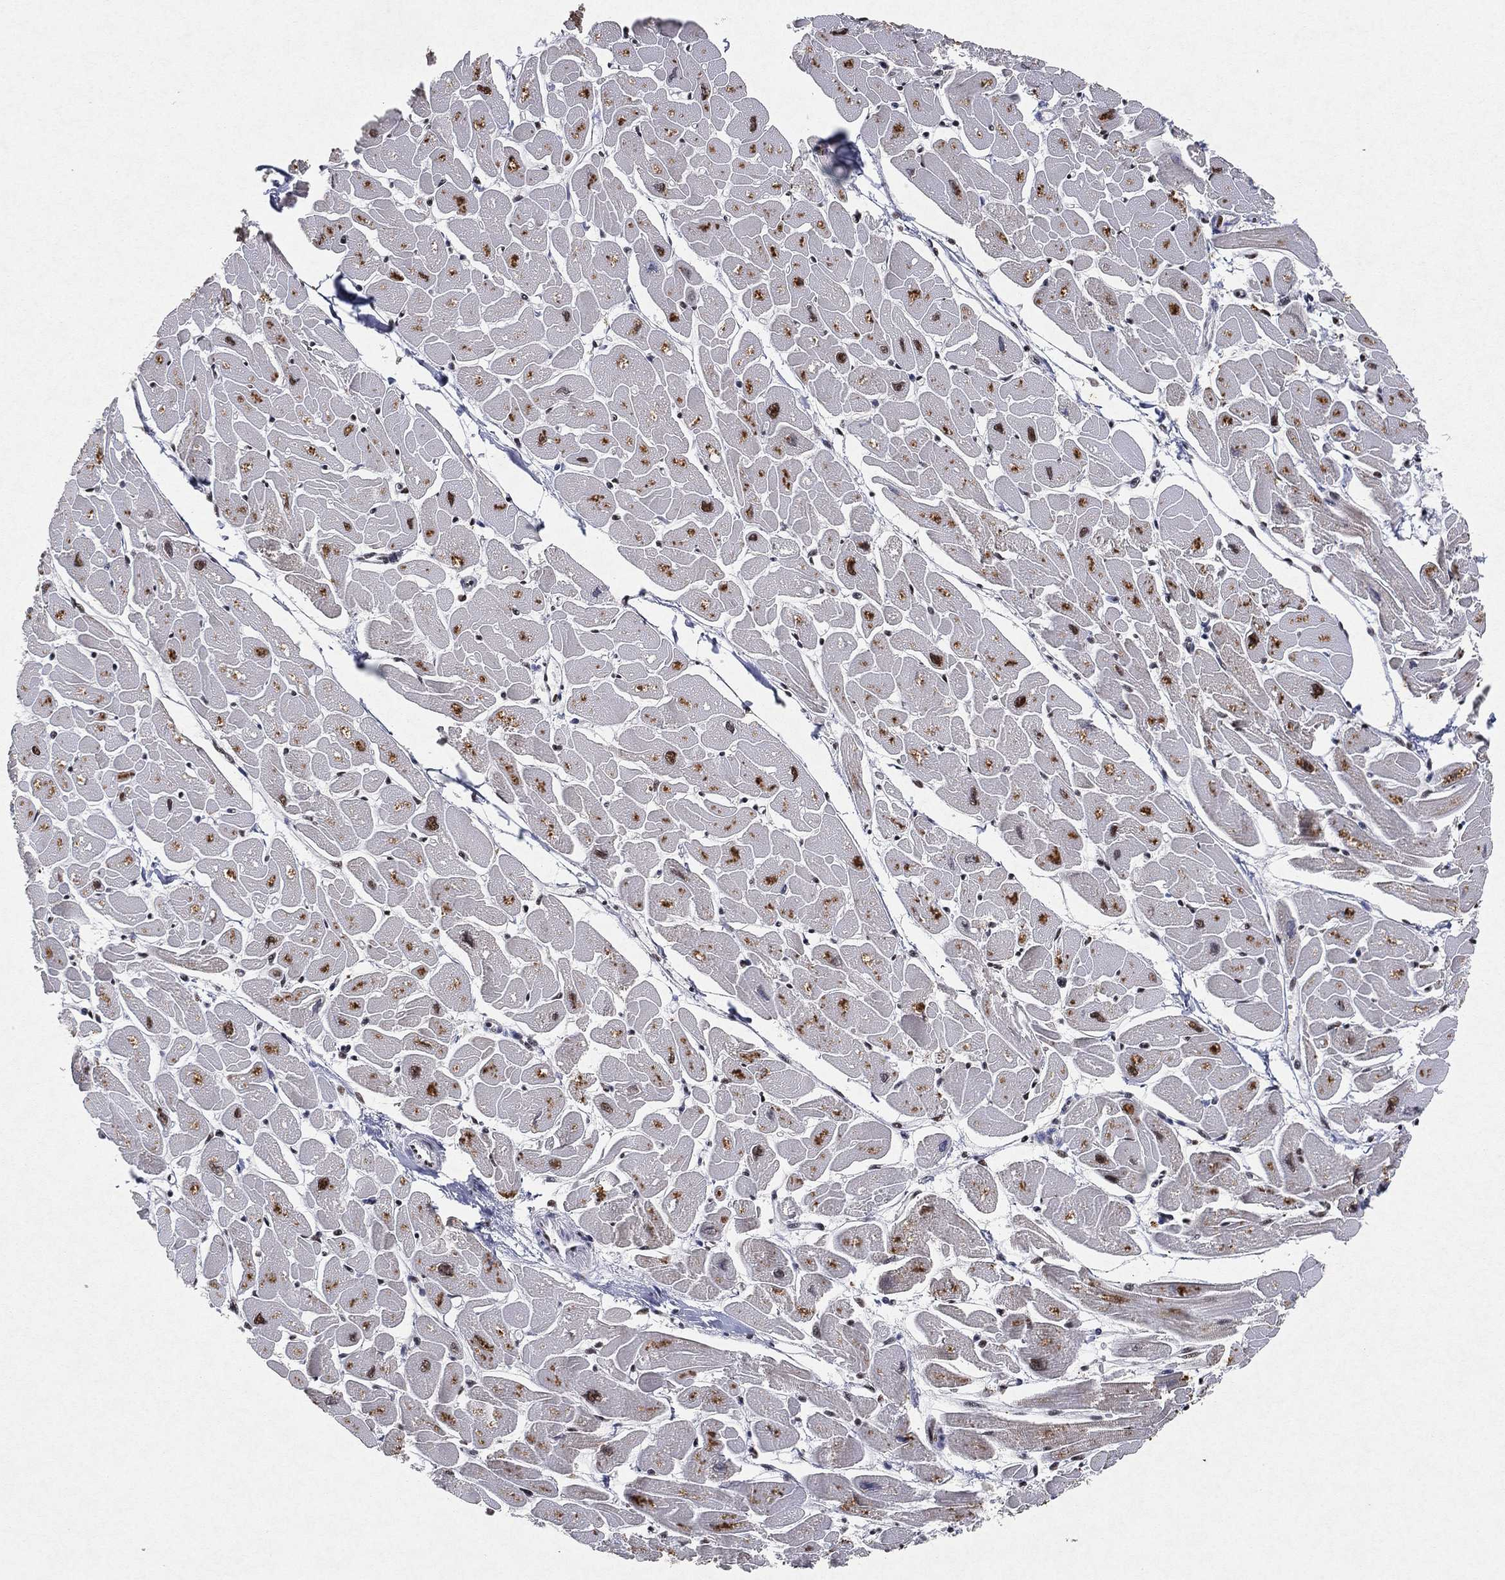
{"staining": {"intensity": "strong", "quantity": "<25%", "location": "nuclear"}, "tissue": "heart muscle", "cell_type": "Cardiomyocytes", "image_type": "normal", "snomed": [{"axis": "morphology", "description": "Normal tissue, NOS"}, {"axis": "topography", "description": "Heart"}], "caption": "IHC staining of unremarkable heart muscle, which shows medium levels of strong nuclear positivity in about <25% of cardiomyocytes indicating strong nuclear protein expression. The staining was performed using DAB (brown) for protein detection and nuclei were counterstained in hematoxylin (blue).", "gene": "DDX27", "patient": {"sex": "male", "age": 57}}